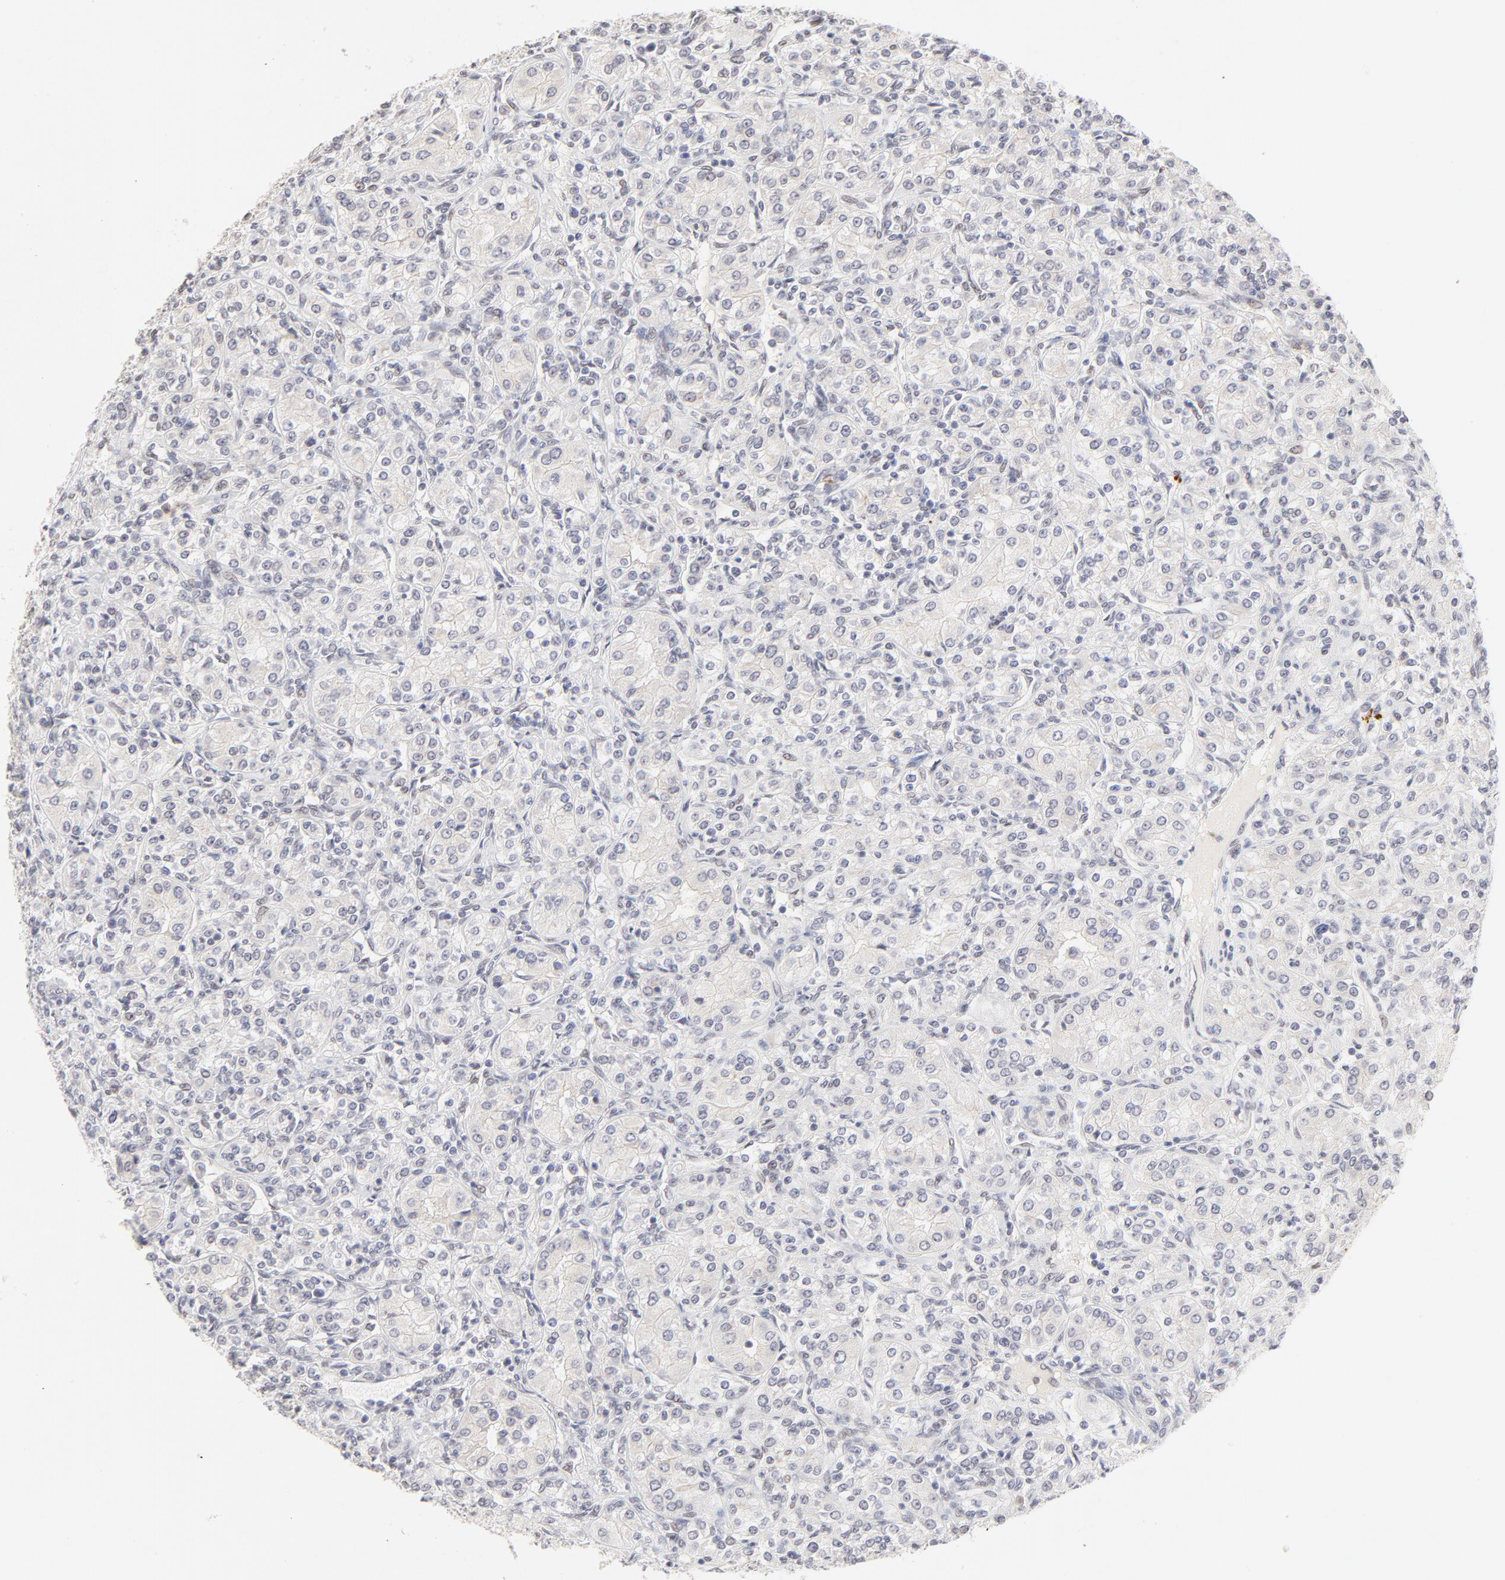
{"staining": {"intensity": "negative", "quantity": "none", "location": "none"}, "tissue": "renal cancer", "cell_type": "Tumor cells", "image_type": "cancer", "snomed": [{"axis": "morphology", "description": "Adenocarcinoma, NOS"}, {"axis": "topography", "description": "Kidney"}], "caption": "Immunohistochemistry of human renal adenocarcinoma demonstrates no expression in tumor cells.", "gene": "PBX3", "patient": {"sex": "male", "age": 77}}